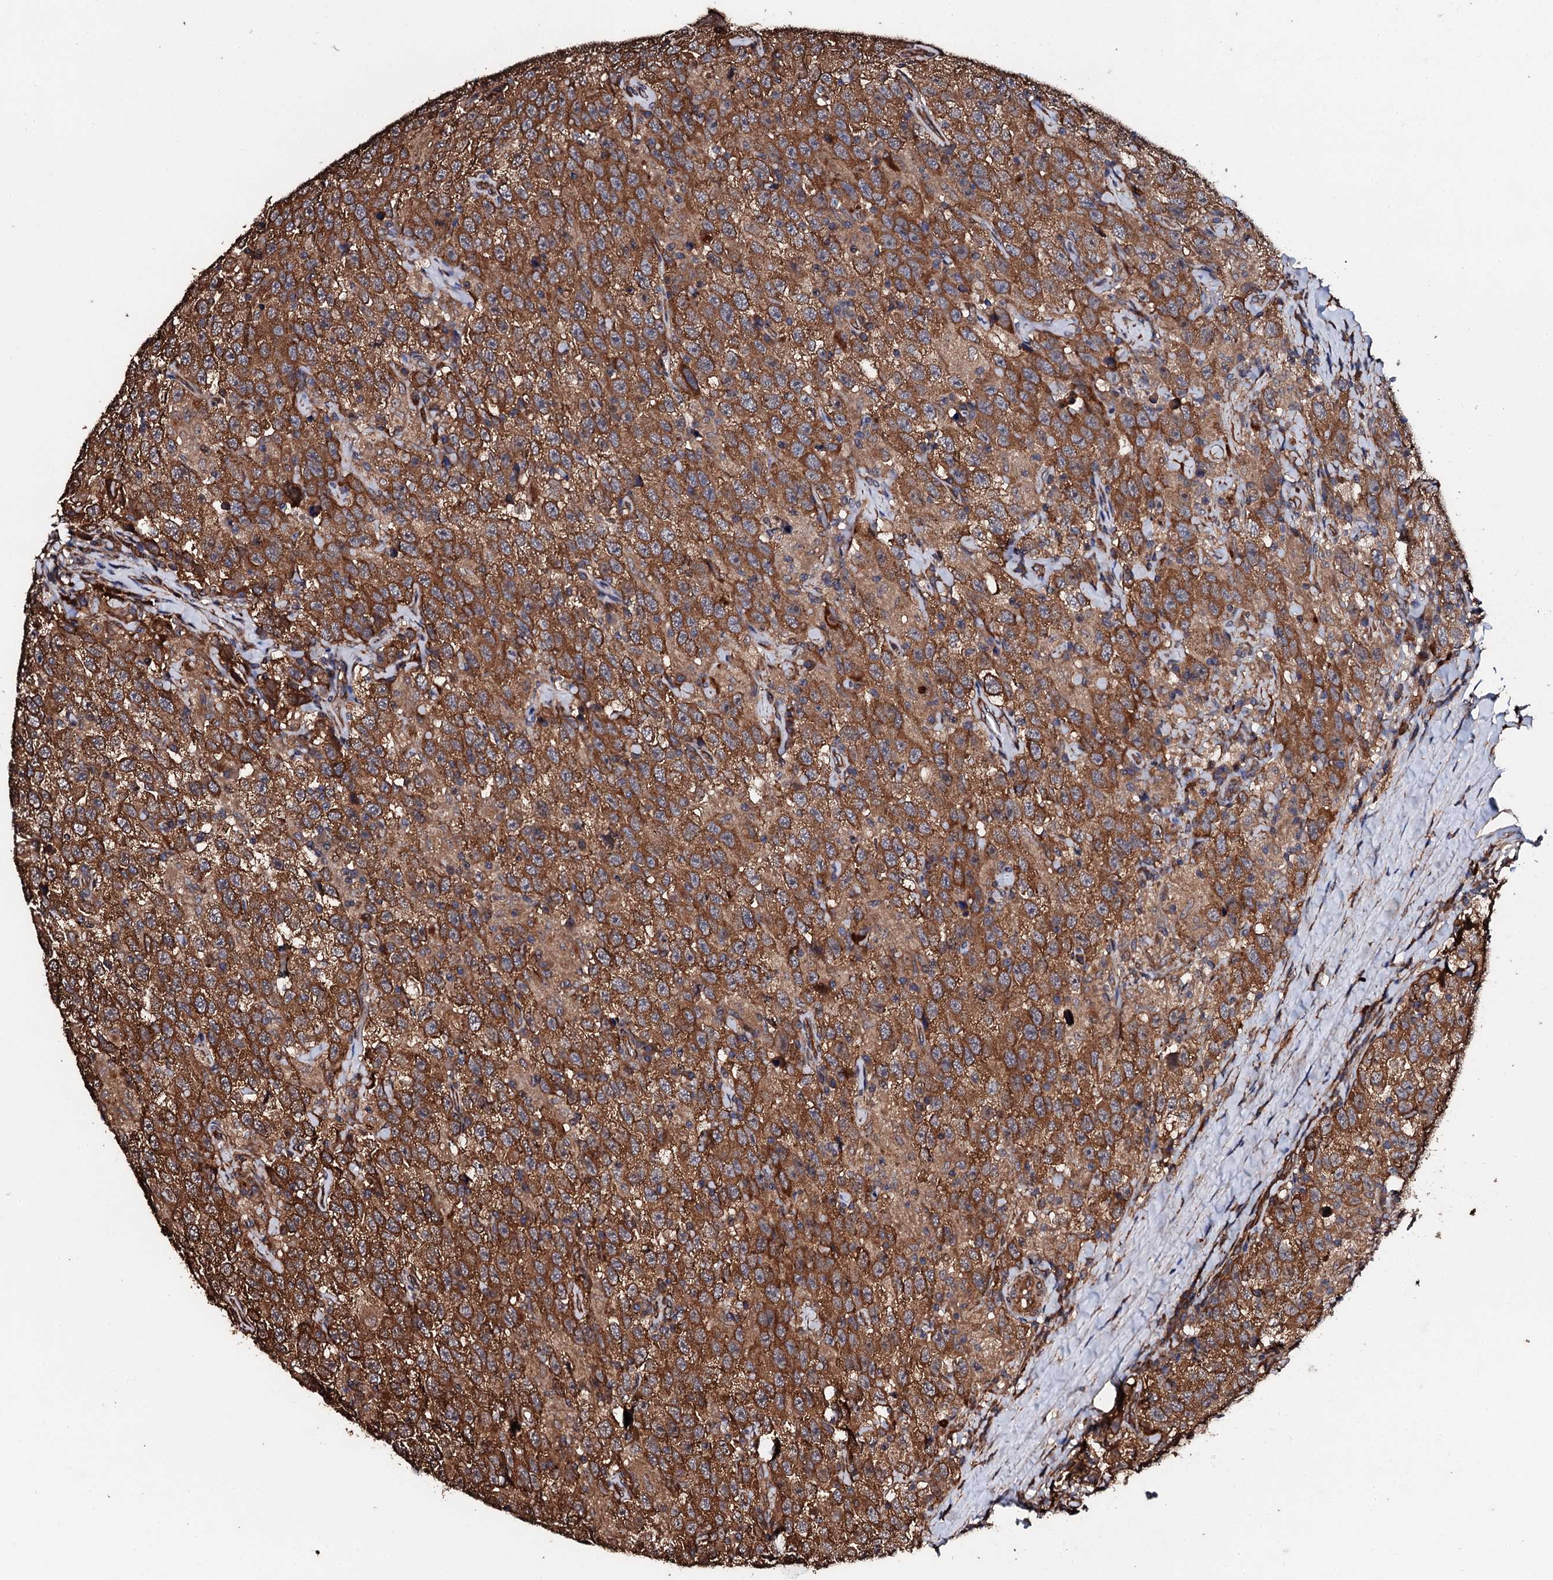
{"staining": {"intensity": "strong", "quantity": ">75%", "location": "cytoplasmic/membranous"}, "tissue": "testis cancer", "cell_type": "Tumor cells", "image_type": "cancer", "snomed": [{"axis": "morphology", "description": "Seminoma, NOS"}, {"axis": "topography", "description": "Testis"}], "caption": "Protein staining shows strong cytoplasmic/membranous staining in about >75% of tumor cells in testis cancer. Using DAB (brown) and hematoxylin (blue) stains, captured at high magnification using brightfield microscopy.", "gene": "CKAP5", "patient": {"sex": "male", "age": 41}}